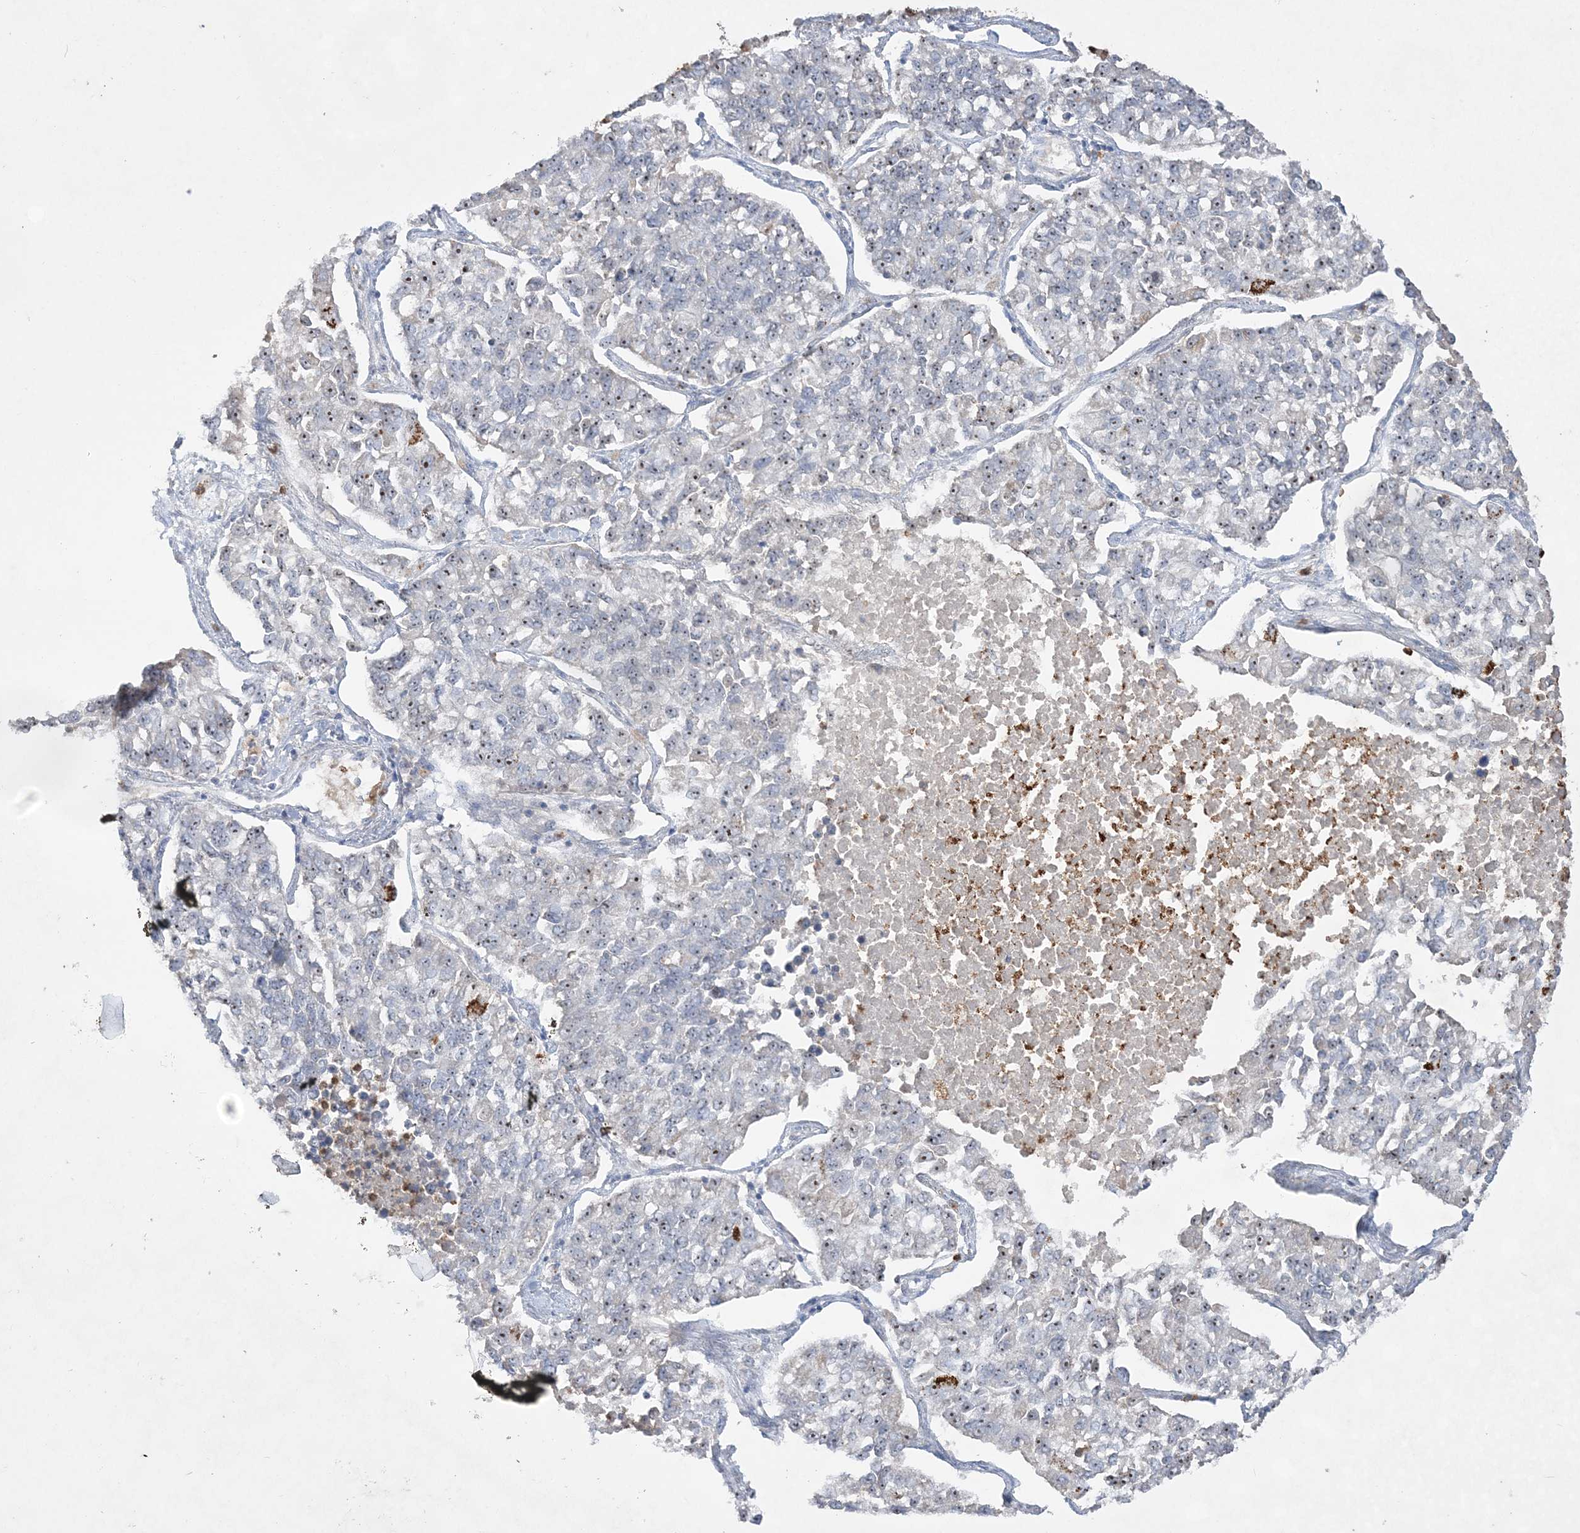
{"staining": {"intensity": "moderate", "quantity": "<25%", "location": "nuclear"}, "tissue": "lung cancer", "cell_type": "Tumor cells", "image_type": "cancer", "snomed": [{"axis": "morphology", "description": "Adenocarcinoma, NOS"}, {"axis": "topography", "description": "Lung"}], "caption": "Lung adenocarcinoma stained with DAB (3,3'-diaminobenzidine) immunohistochemistry (IHC) demonstrates low levels of moderate nuclear positivity in about <25% of tumor cells. The protein is stained brown, and the nuclei are stained in blue (DAB IHC with brightfield microscopy, high magnification).", "gene": "NOP16", "patient": {"sex": "male", "age": 49}}